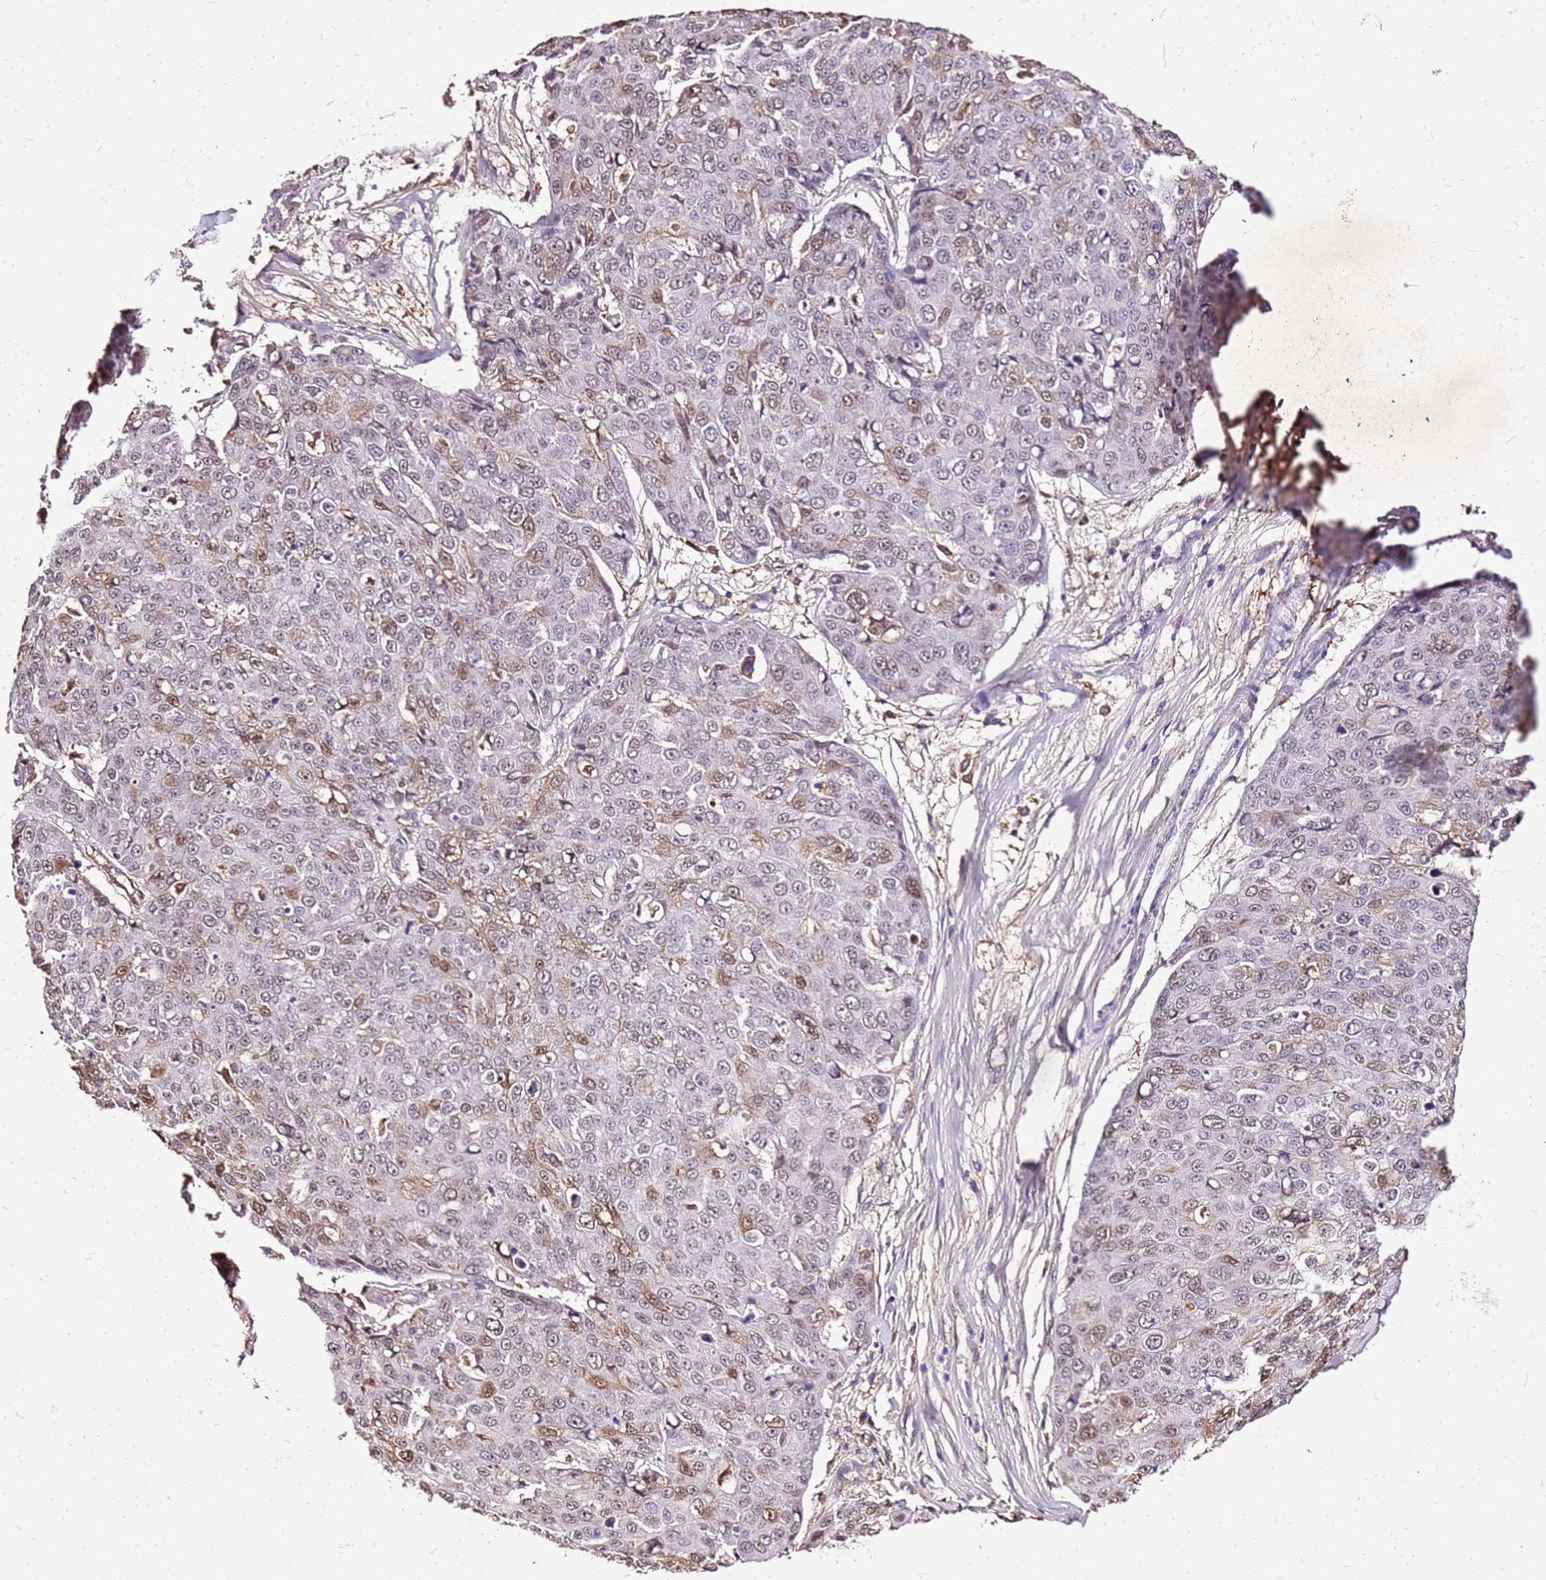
{"staining": {"intensity": "moderate", "quantity": "<25%", "location": "nuclear"}, "tissue": "skin cancer", "cell_type": "Tumor cells", "image_type": "cancer", "snomed": [{"axis": "morphology", "description": "Squamous cell carcinoma, NOS"}, {"axis": "topography", "description": "Skin"}], "caption": "The histopathology image shows immunohistochemical staining of skin cancer (squamous cell carcinoma). There is moderate nuclear staining is identified in about <25% of tumor cells.", "gene": "ALDH1A3", "patient": {"sex": "male", "age": 71}}